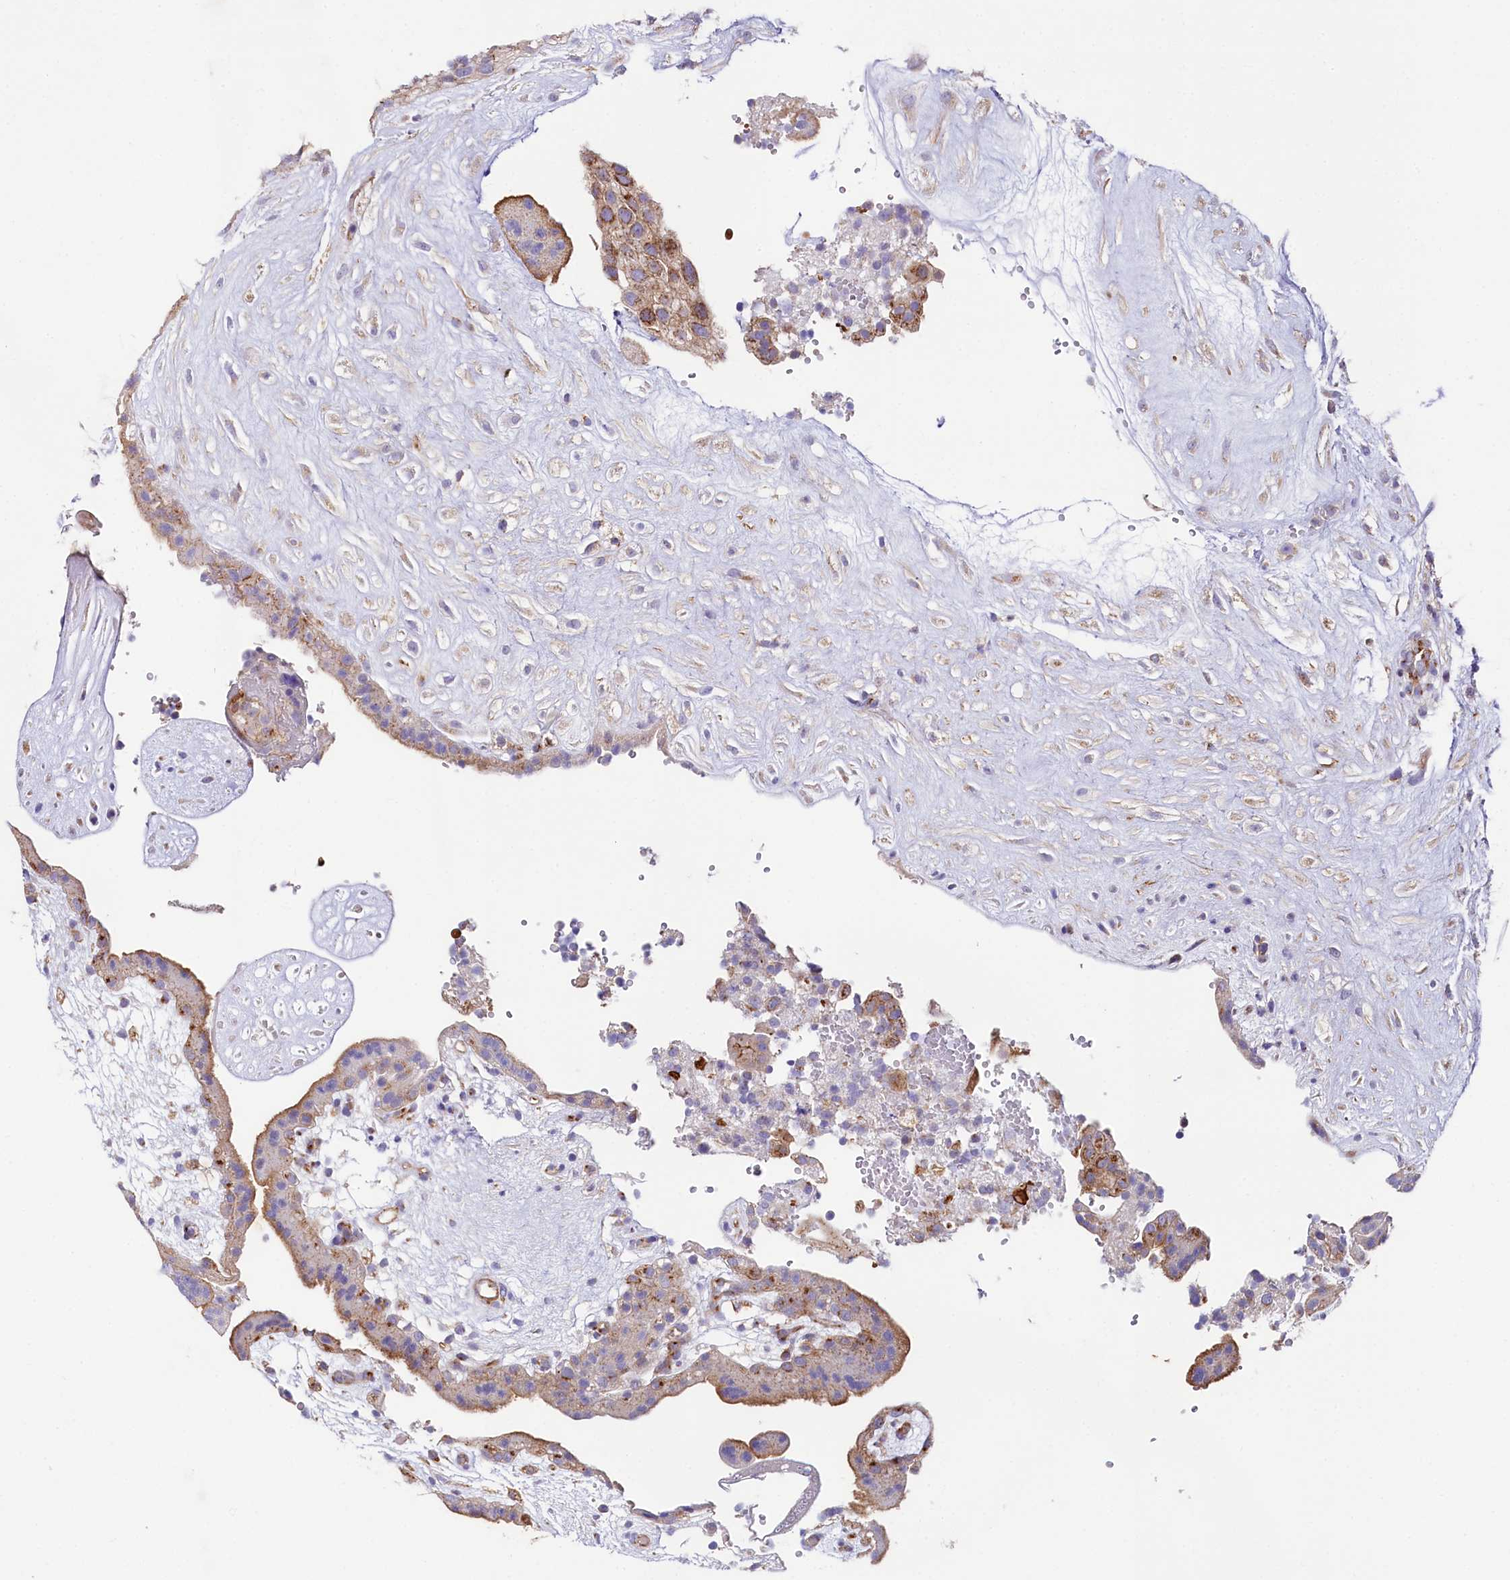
{"staining": {"intensity": "moderate", "quantity": ">75%", "location": "cytoplasmic/membranous"}, "tissue": "placenta", "cell_type": "Decidual cells", "image_type": "normal", "snomed": [{"axis": "morphology", "description": "Normal tissue, NOS"}, {"axis": "topography", "description": "Placenta"}], "caption": "A histopathology image of human placenta stained for a protein displays moderate cytoplasmic/membranous brown staining in decidual cells. The staining is performed using DAB brown chromogen to label protein expression. The nuclei are counter-stained blue using hematoxylin.", "gene": "STX6", "patient": {"sex": "female", "age": 18}}